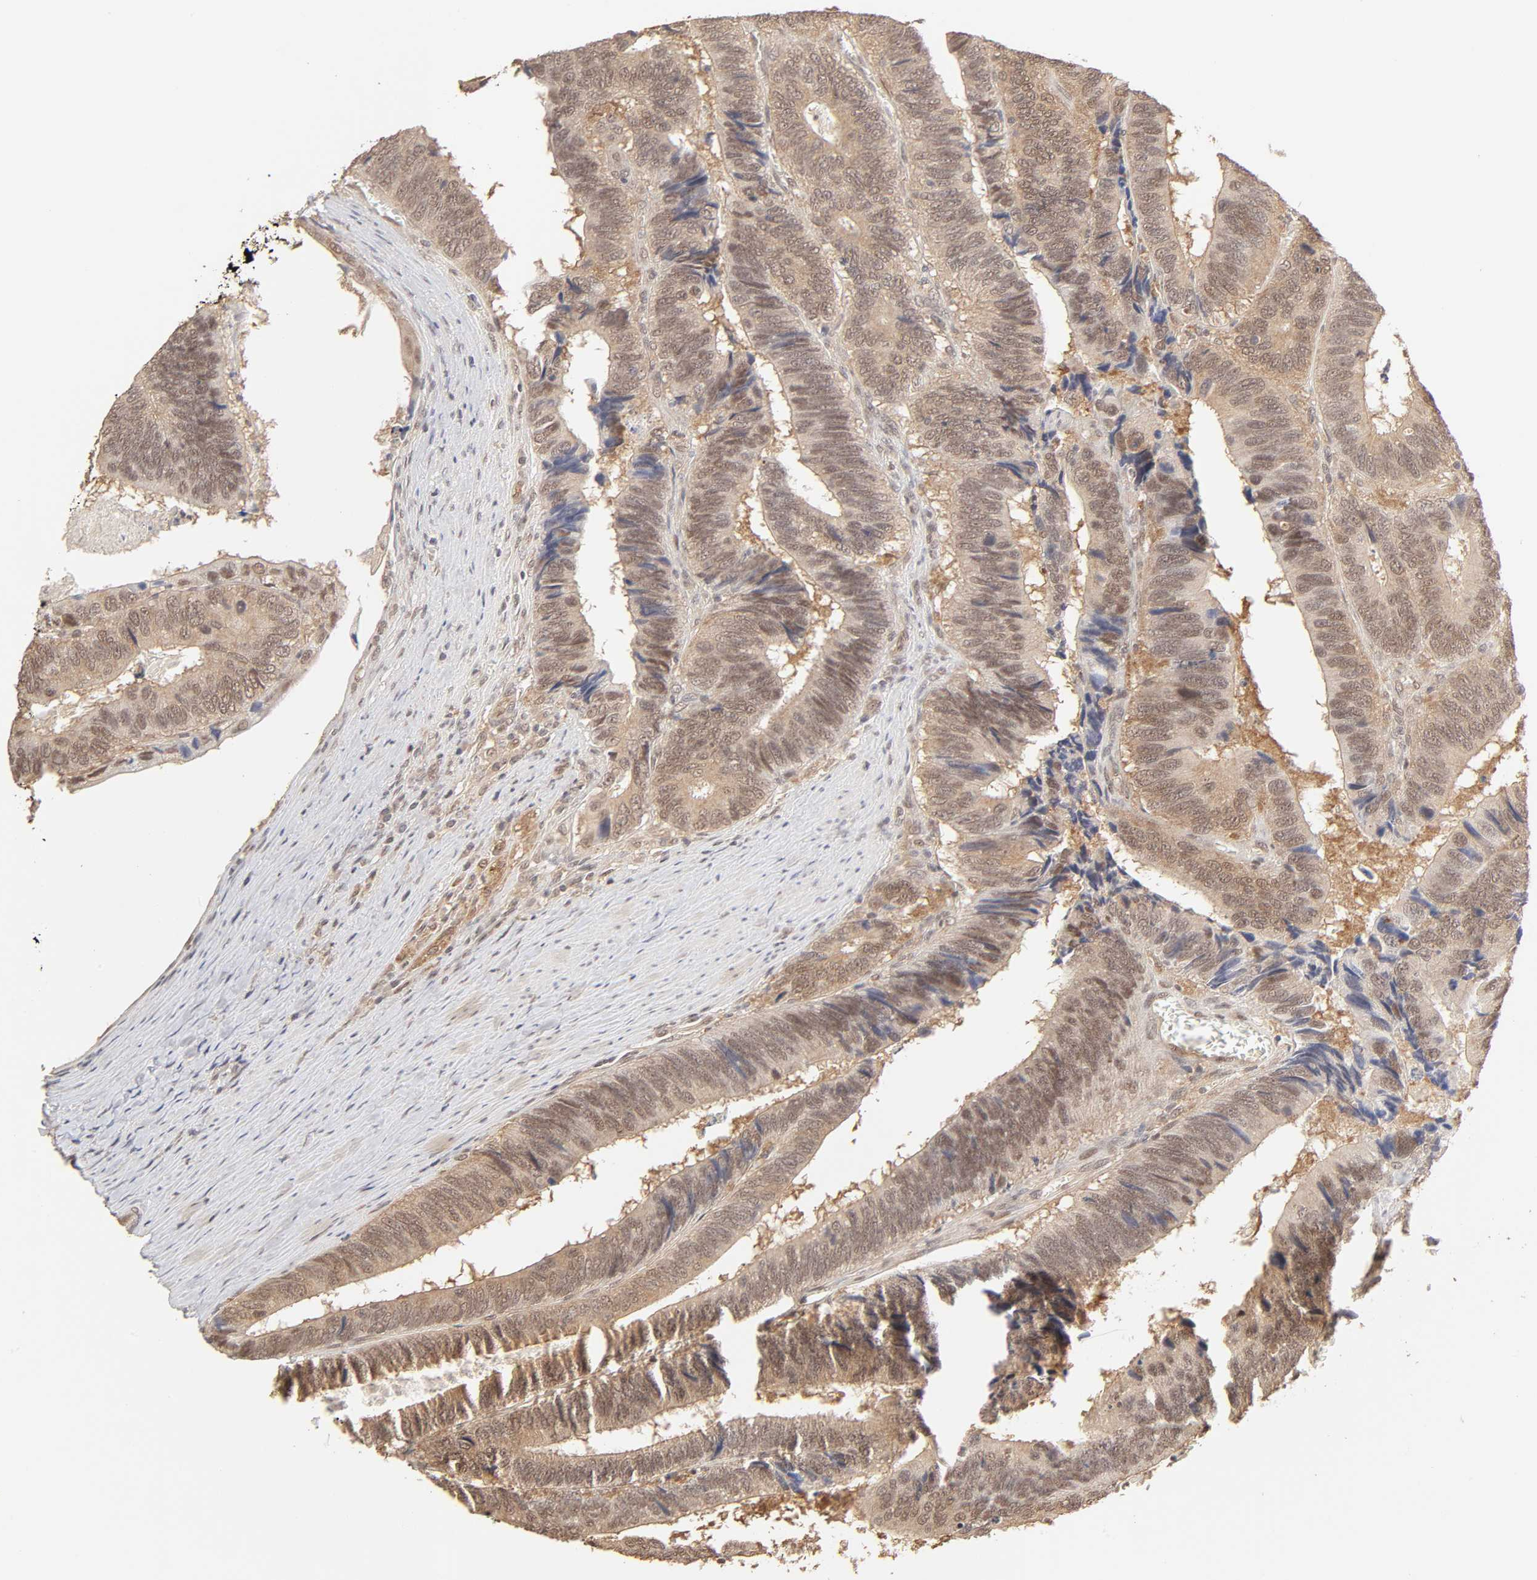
{"staining": {"intensity": "moderate", "quantity": ">75%", "location": "cytoplasmic/membranous"}, "tissue": "colorectal cancer", "cell_type": "Tumor cells", "image_type": "cancer", "snomed": [{"axis": "morphology", "description": "Adenocarcinoma, NOS"}, {"axis": "topography", "description": "Colon"}], "caption": "Moderate cytoplasmic/membranous protein positivity is seen in about >75% of tumor cells in colorectal cancer (adenocarcinoma).", "gene": "MAPK1", "patient": {"sex": "male", "age": 72}}